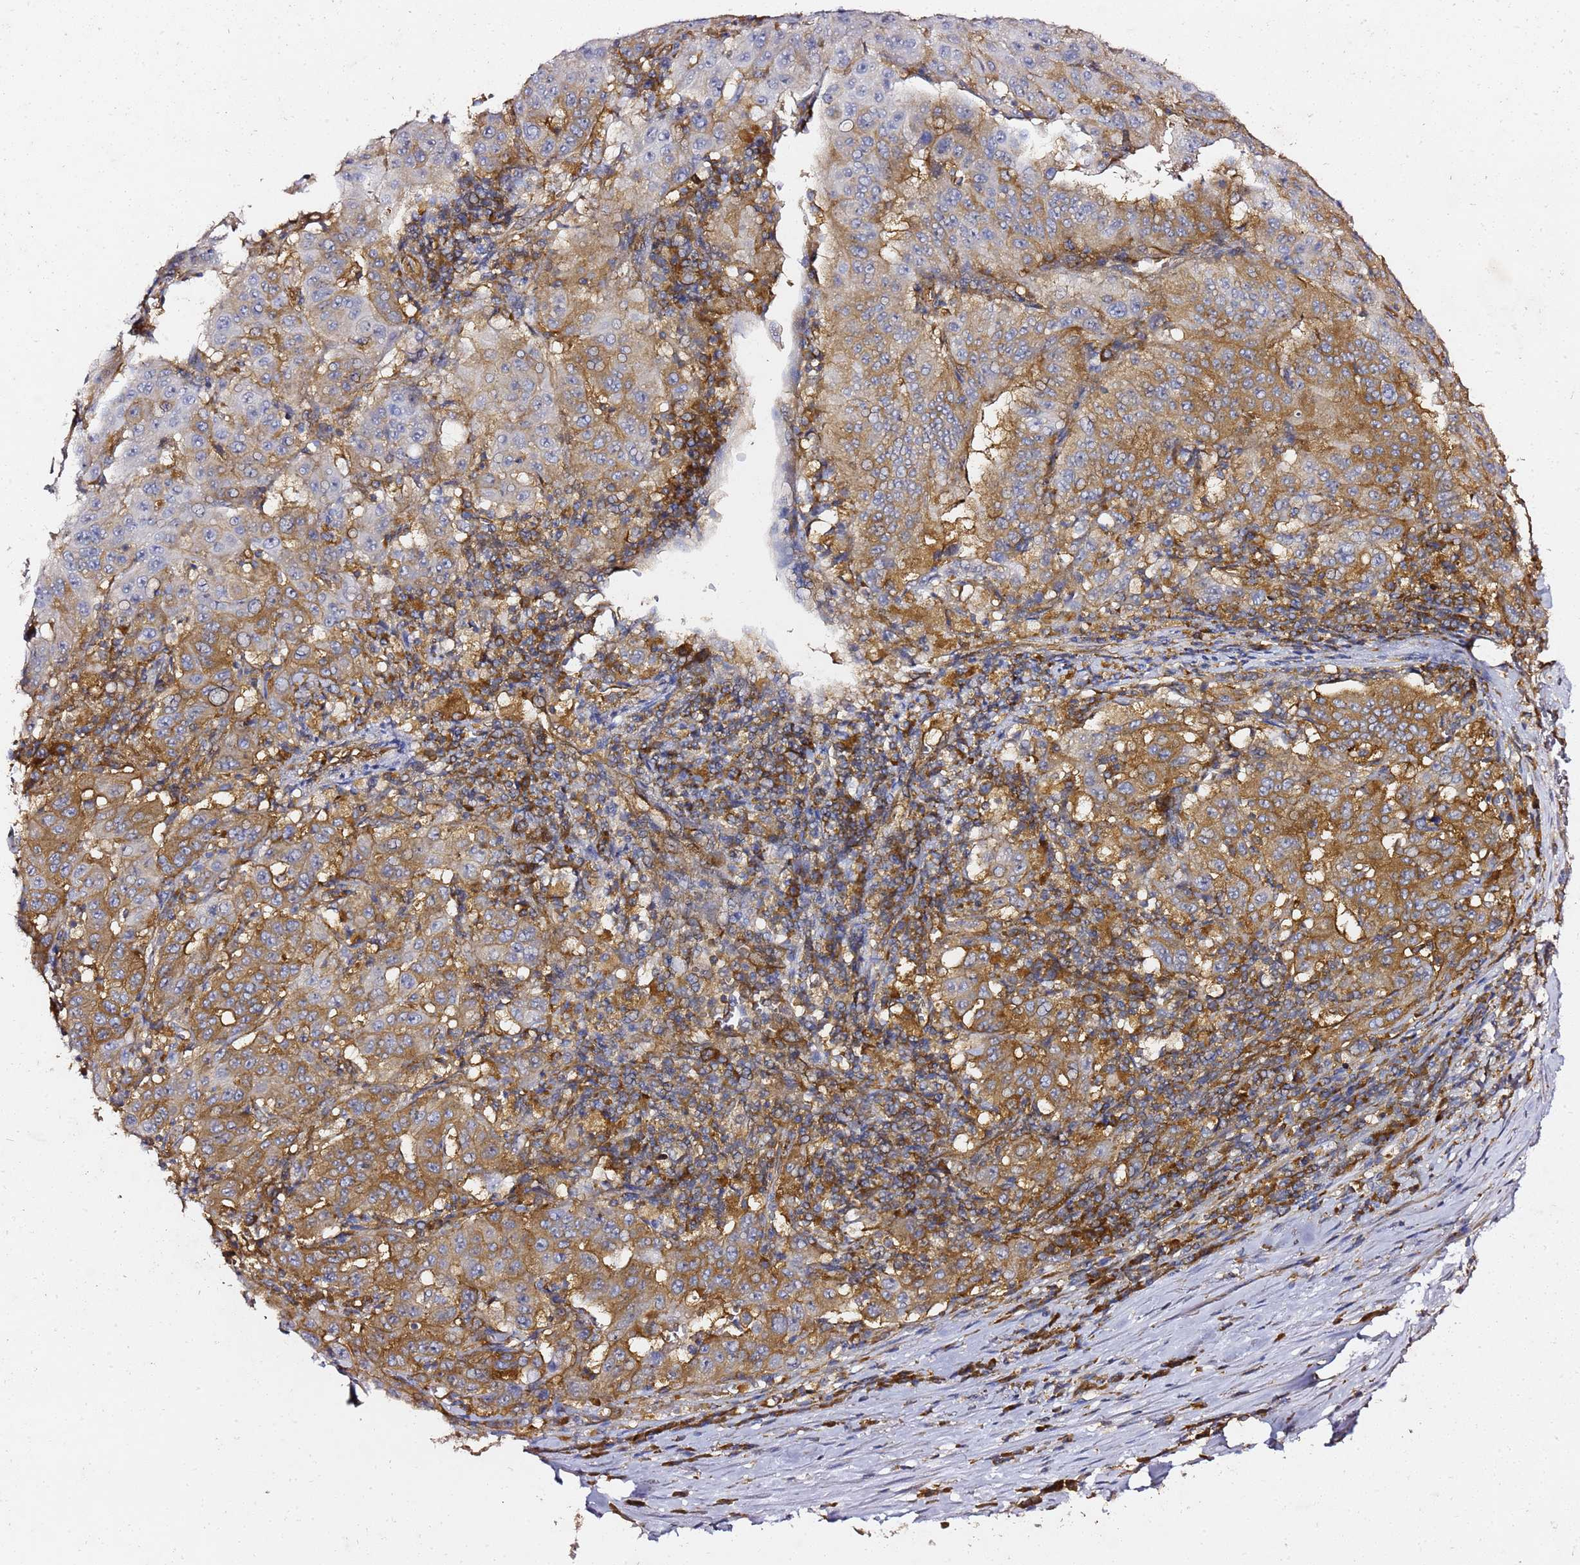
{"staining": {"intensity": "moderate", "quantity": ">75%", "location": "cytoplasmic/membranous"}, "tissue": "pancreatic cancer", "cell_type": "Tumor cells", "image_type": "cancer", "snomed": [{"axis": "morphology", "description": "Adenocarcinoma, NOS"}, {"axis": "topography", "description": "Pancreas"}], "caption": "This is a micrograph of IHC staining of pancreatic adenocarcinoma, which shows moderate staining in the cytoplasmic/membranous of tumor cells.", "gene": "TPST1", "patient": {"sex": "male", "age": 63}}